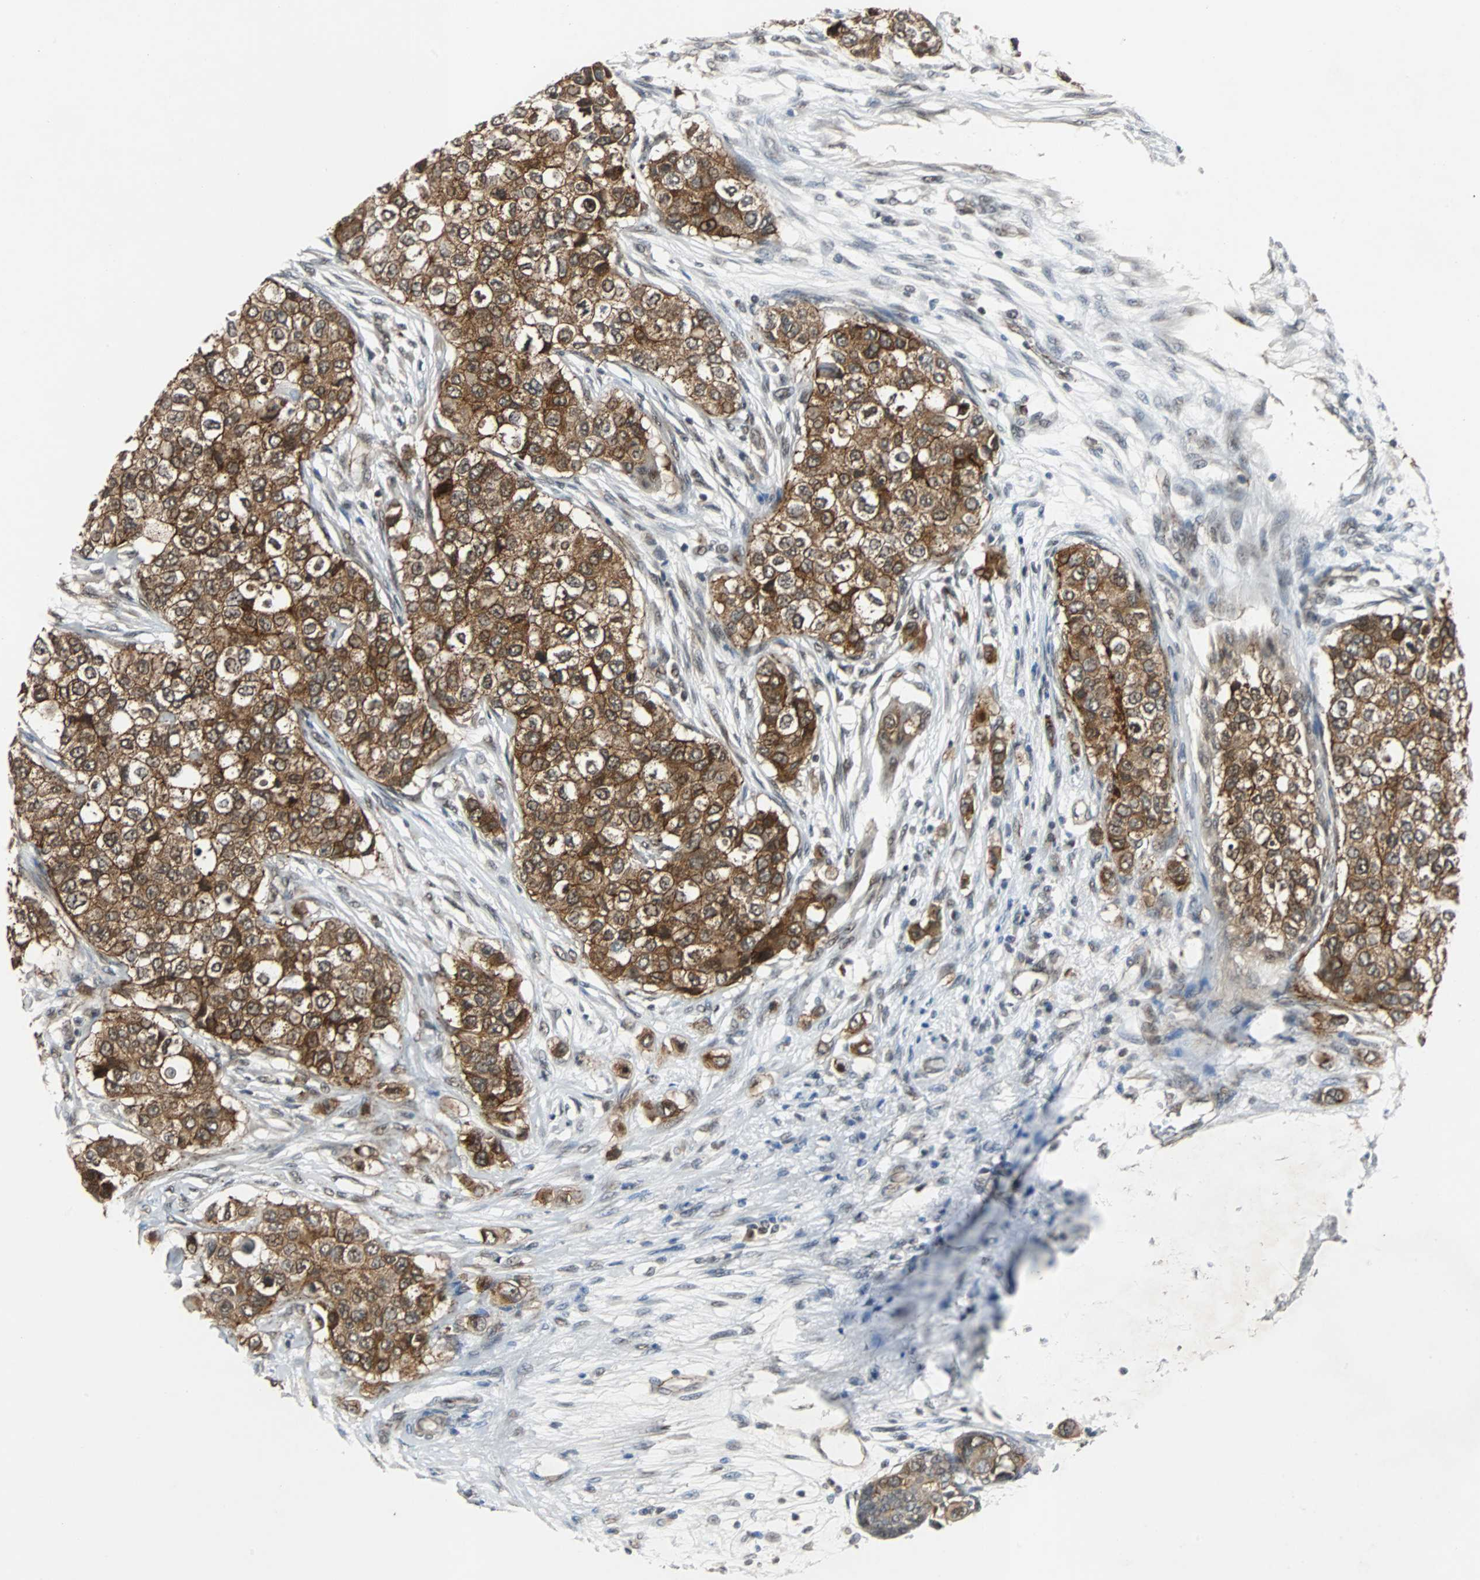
{"staining": {"intensity": "strong", "quantity": ">75%", "location": "cytoplasmic/membranous"}, "tissue": "breast cancer", "cell_type": "Tumor cells", "image_type": "cancer", "snomed": [{"axis": "morphology", "description": "Normal tissue, NOS"}, {"axis": "morphology", "description": "Duct carcinoma"}, {"axis": "topography", "description": "Breast"}], "caption": "Brown immunohistochemical staining in invasive ductal carcinoma (breast) shows strong cytoplasmic/membranous positivity in about >75% of tumor cells.", "gene": "LSR", "patient": {"sex": "female", "age": 49}}